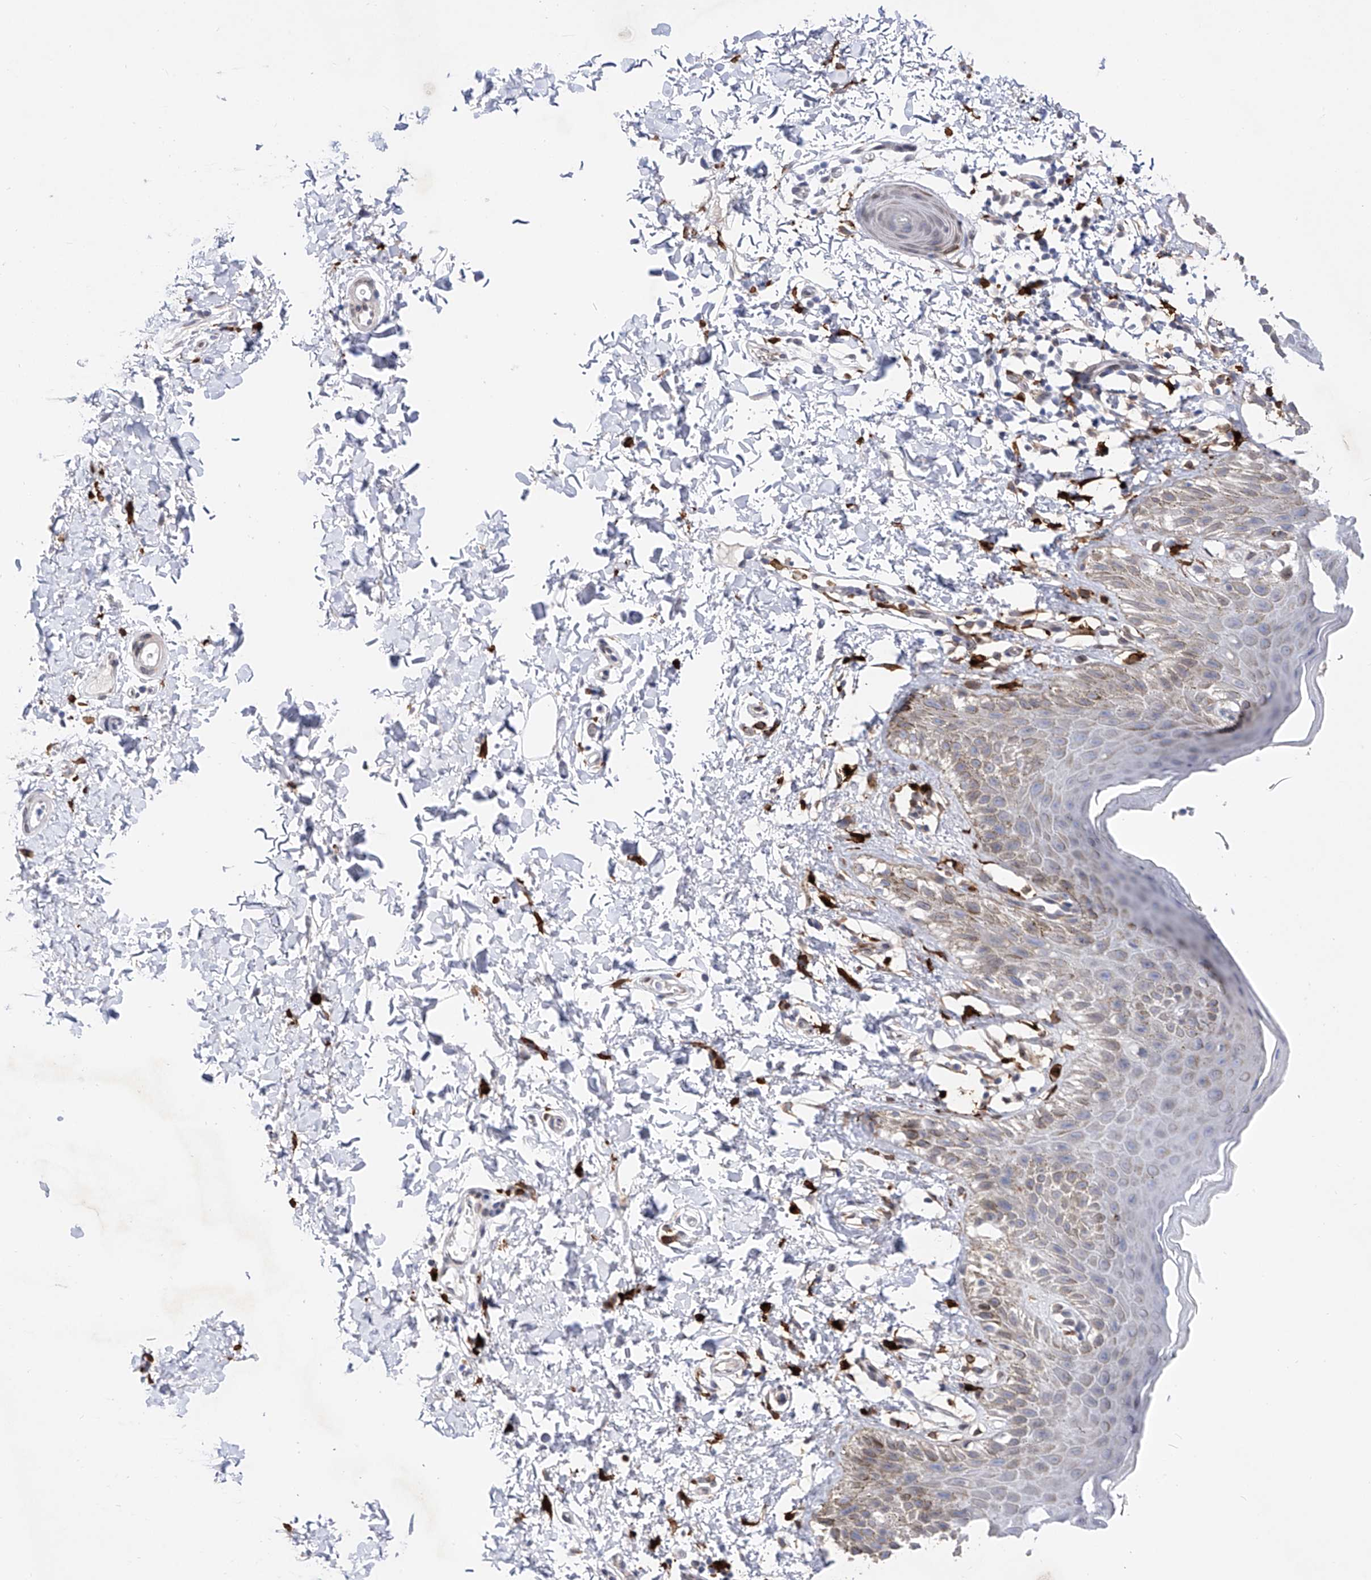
{"staining": {"intensity": "weak", "quantity": "<25%", "location": "cytoplasmic/membranous,nuclear"}, "tissue": "skin", "cell_type": "Epidermal cells", "image_type": "normal", "snomed": [{"axis": "morphology", "description": "Normal tissue, NOS"}, {"axis": "topography", "description": "Anal"}], "caption": "The photomicrograph reveals no significant positivity in epidermal cells of skin.", "gene": "LCLAT1", "patient": {"sex": "male", "age": 44}}